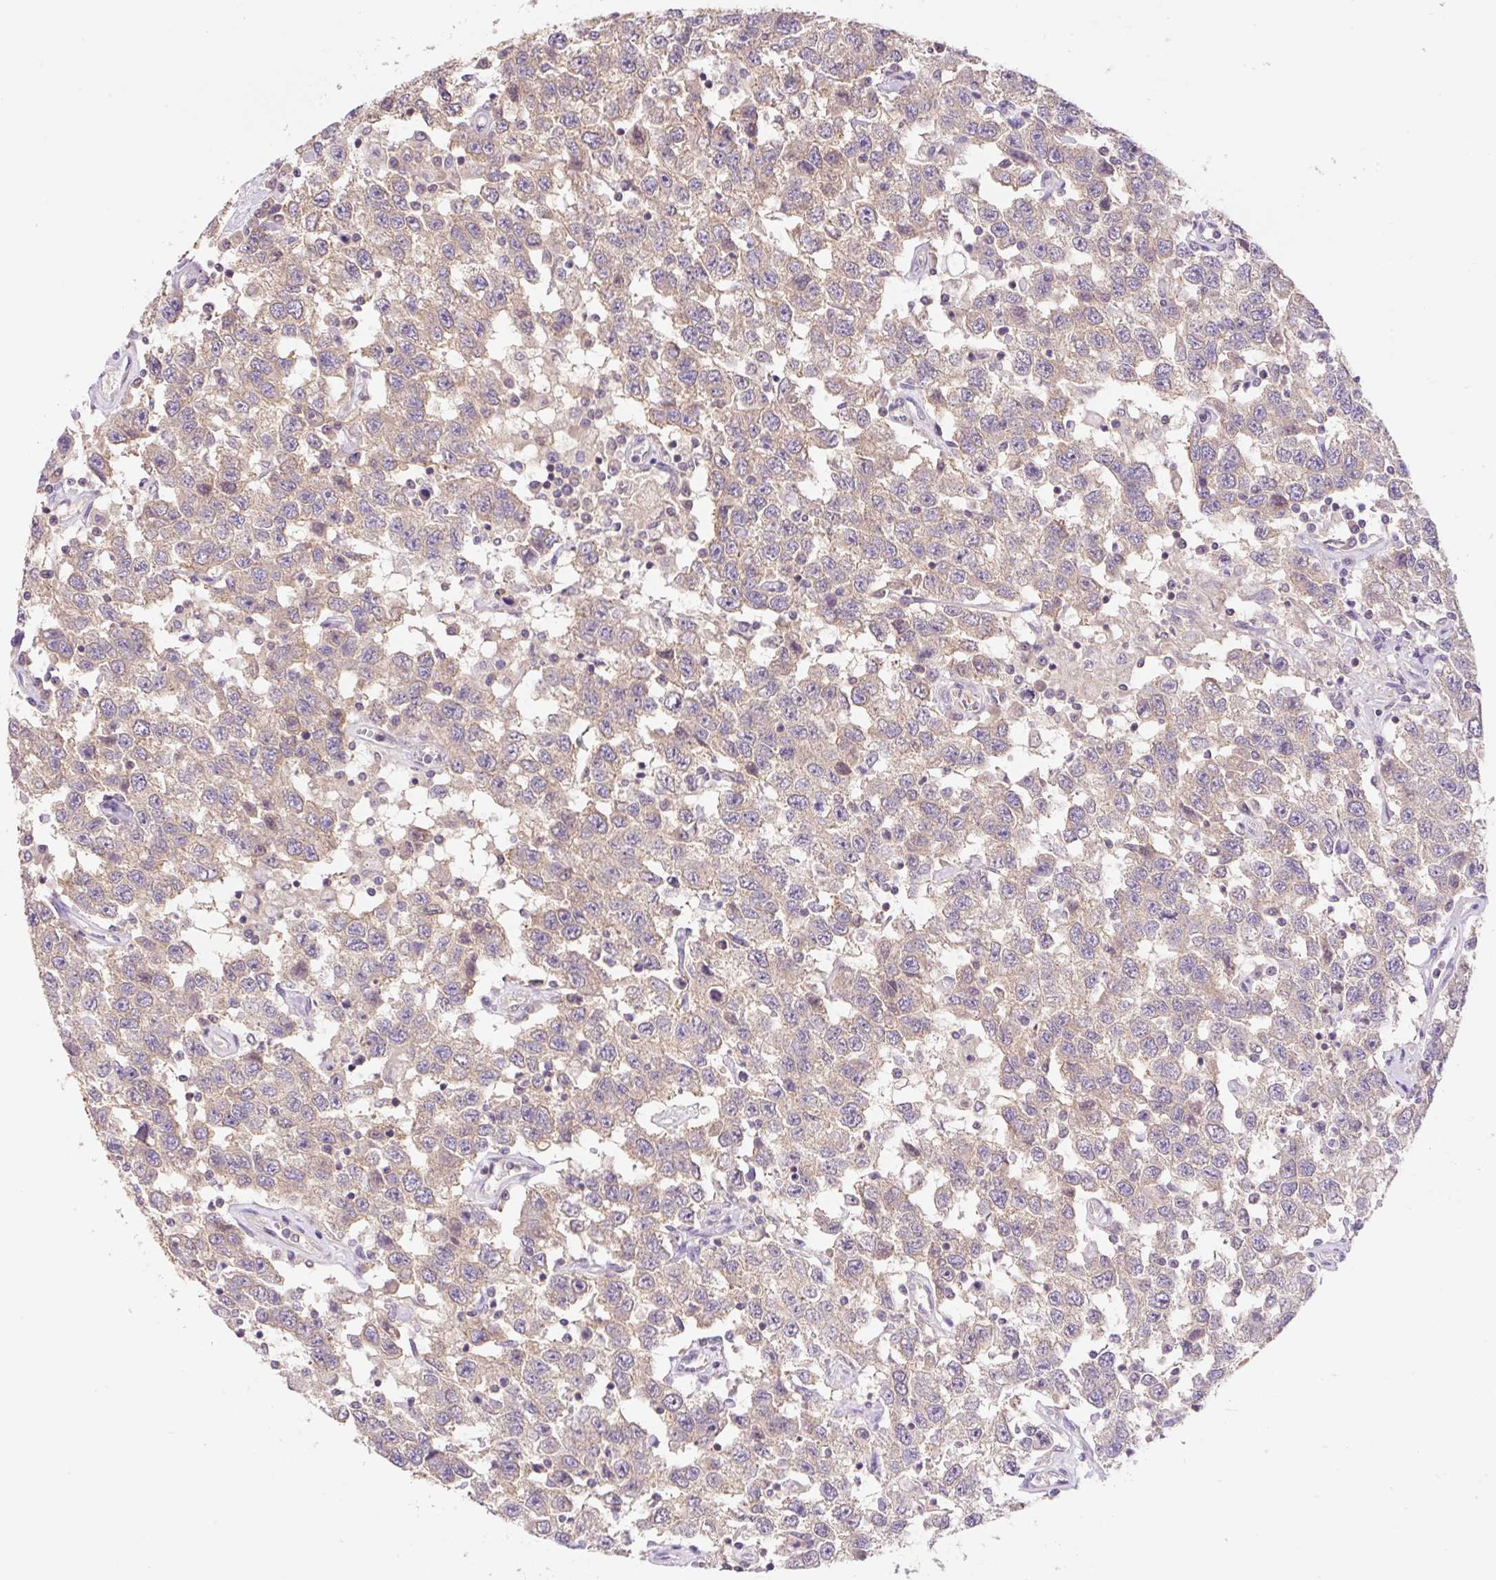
{"staining": {"intensity": "moderate", "quantity": "25%-75%", "location": "cytoplasmic/membranous"}, "tissue": "testis cancer", "cell_type": "Tumor cells", "image_type": "cancer", "snomed": [{"axis": "morphology", "description": "Seminoma, NOS"}, {"axis": "topography", "description": "Testis"}], "caption": "IHC of testis cancer (seminoma) shows medium levels of moderate cytoplasmic/membranous positivity in approximately 25%-75% of tumor cells.", "gene": "COX8A", "patient": {"sex": "male", "age": 41}}